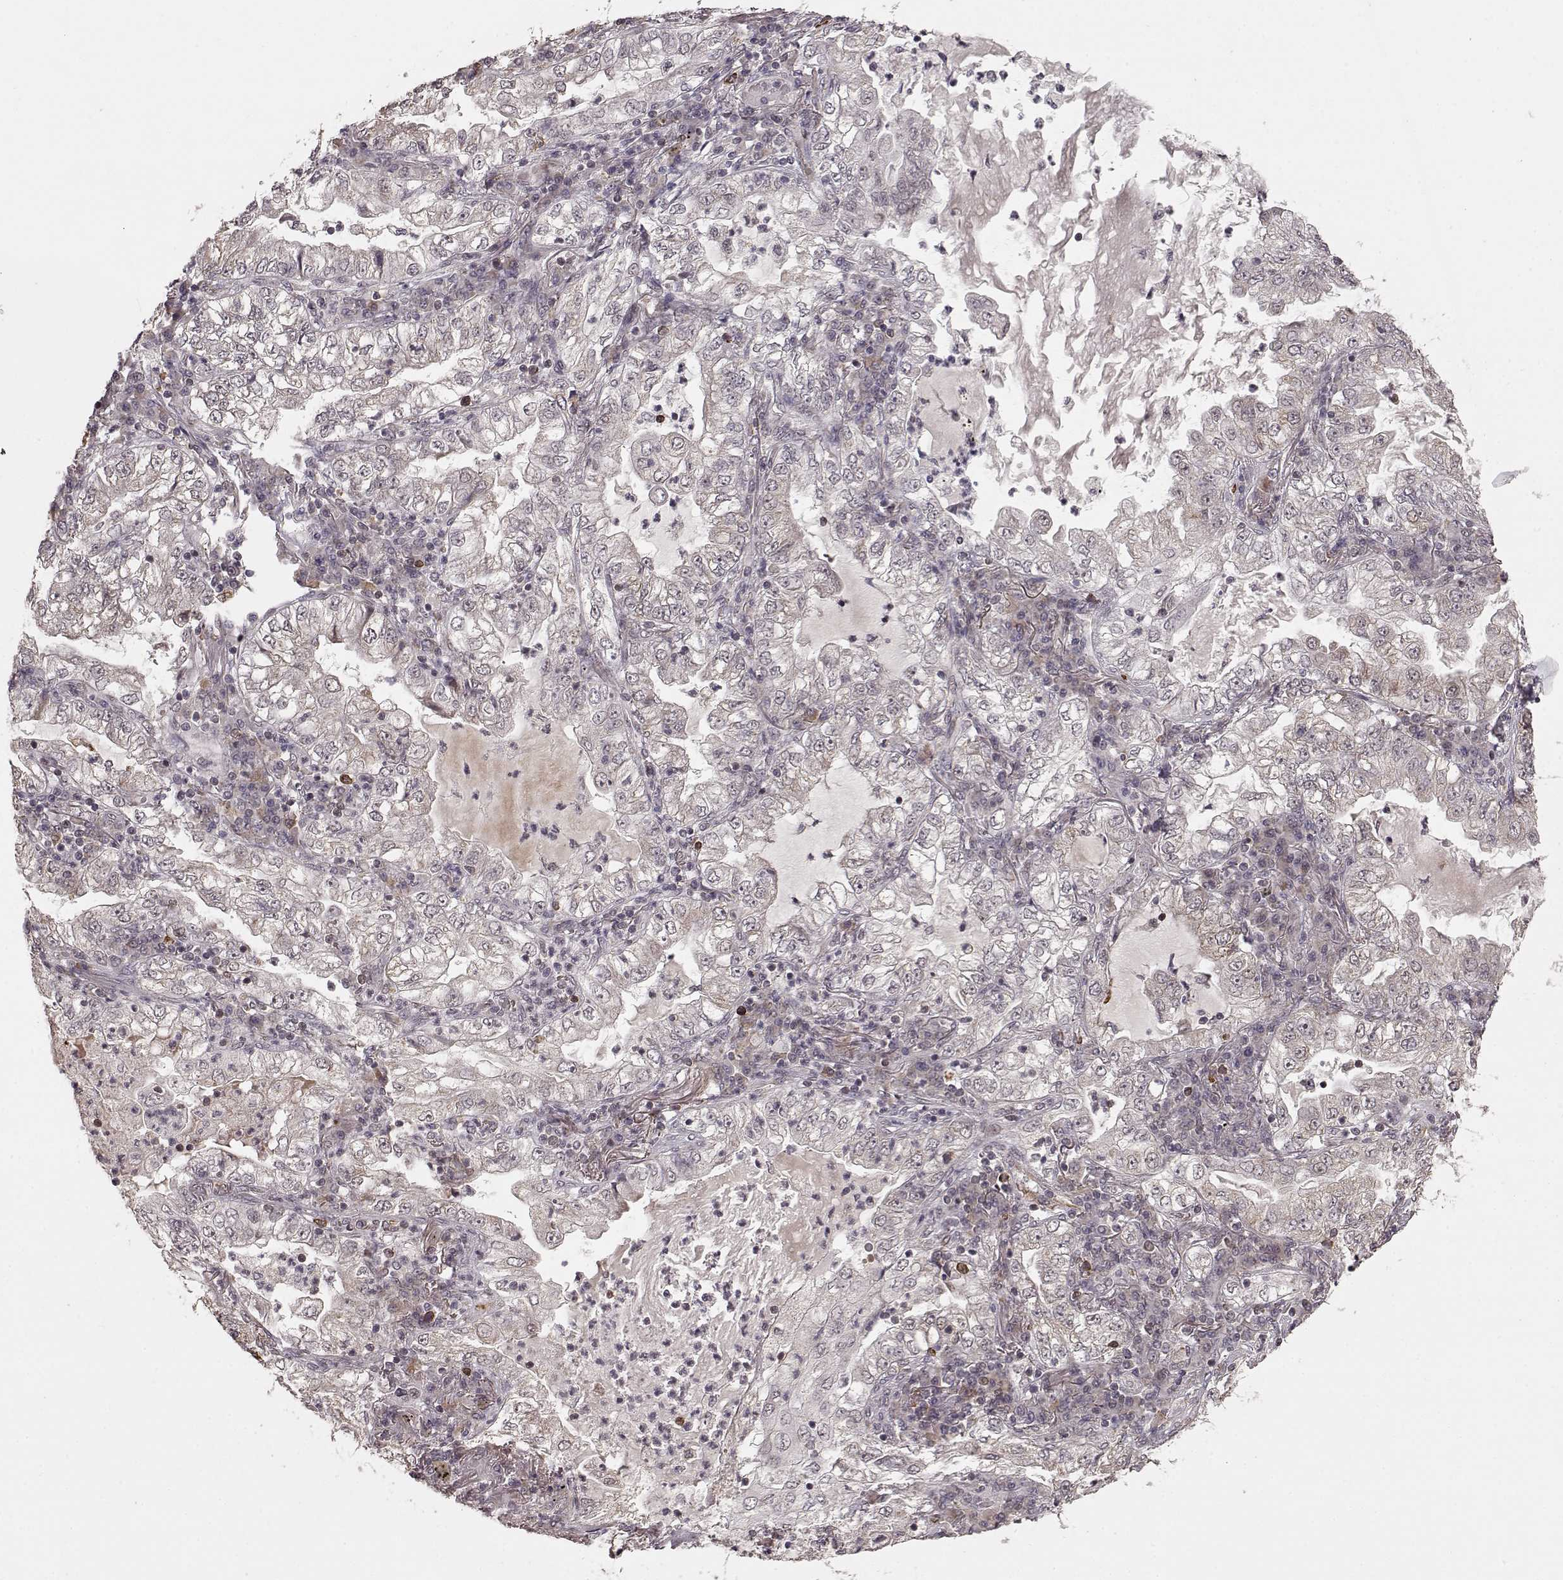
{"staining": {"intensity": "weak", "quantity": "<25%", "location": "cytoplasmic/membranous"}, "tissue": "lung cancer", "cell_type": "Tumor cells", "image_type": "cancer", "snomed": [{"axis": "morphology", "description": "Adenocarcinoma, NOS"}, {"axis": "topography", "description": "Lung"}], "caption": "High magnification brightfield microscopy of adenocarcinoma (lung) stained with DAB (3,3'-diaminobenzidine) (brown) and counterstained with hematoxylin (blue): tumor cells show no significant positivity.", "gene": "ELOVL5", "patient": {"sex": "female", "age": 73}}